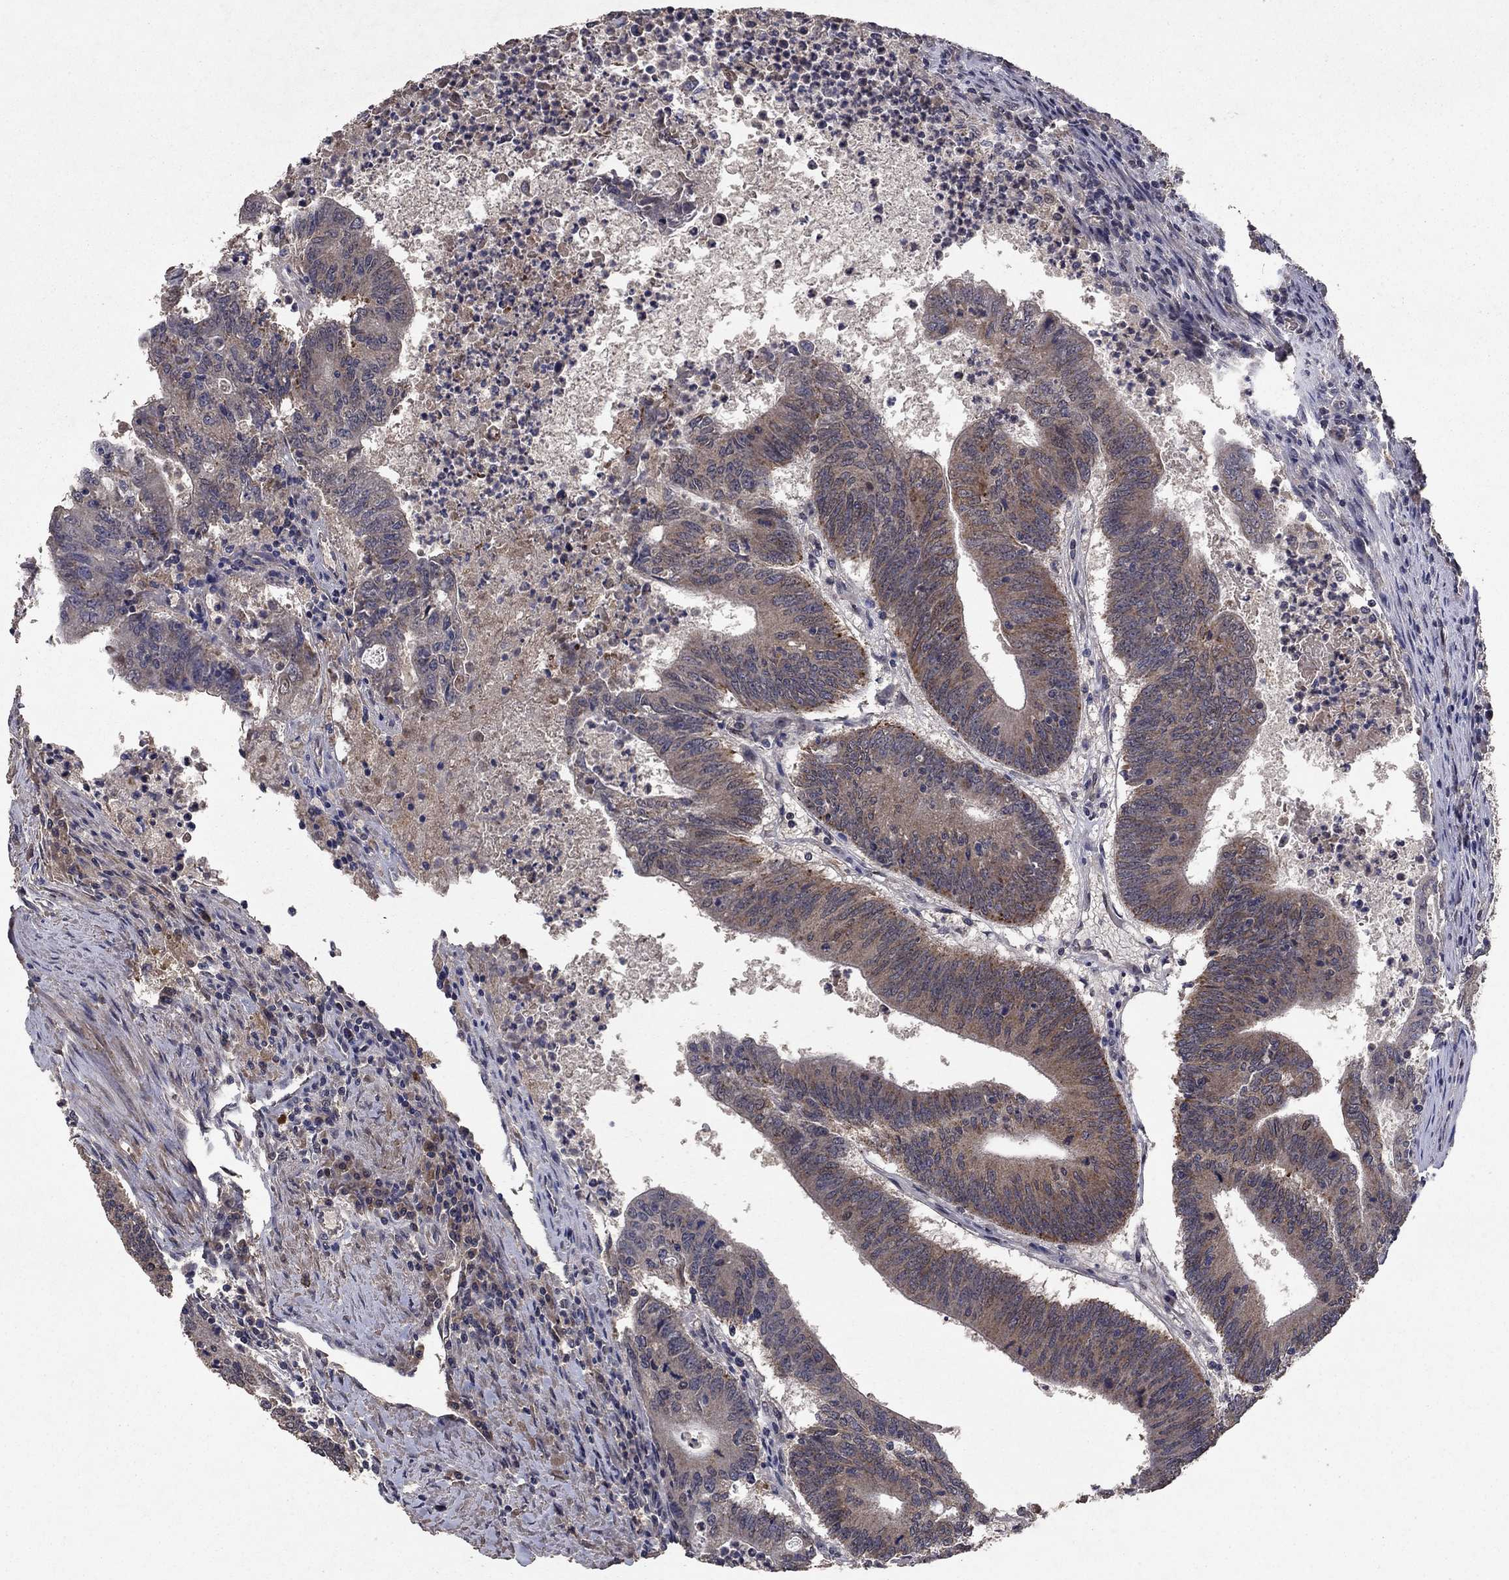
{"staining": {"intensity": "moderate", "quantity": "25%-75%", "location": "cytoplasmic/membranous"}, "tissue": "colorectal cancer", "cell_type": "Tumor cells", "image_type": "cancer", "snomed": [{"axis": "morphology", "description": "Adenocarcinoma, NOS"}, {"axis": "topography", "description": "Colon"}], "caption": "Protein expression analysis of human adenocarcinoma (colorectal) reveals moderate cytoplasmic/membranous staining in about 25%-75% of tumor cells.", "gene": "DHRS1", "patient": {"sex": "female", "age": 70}}